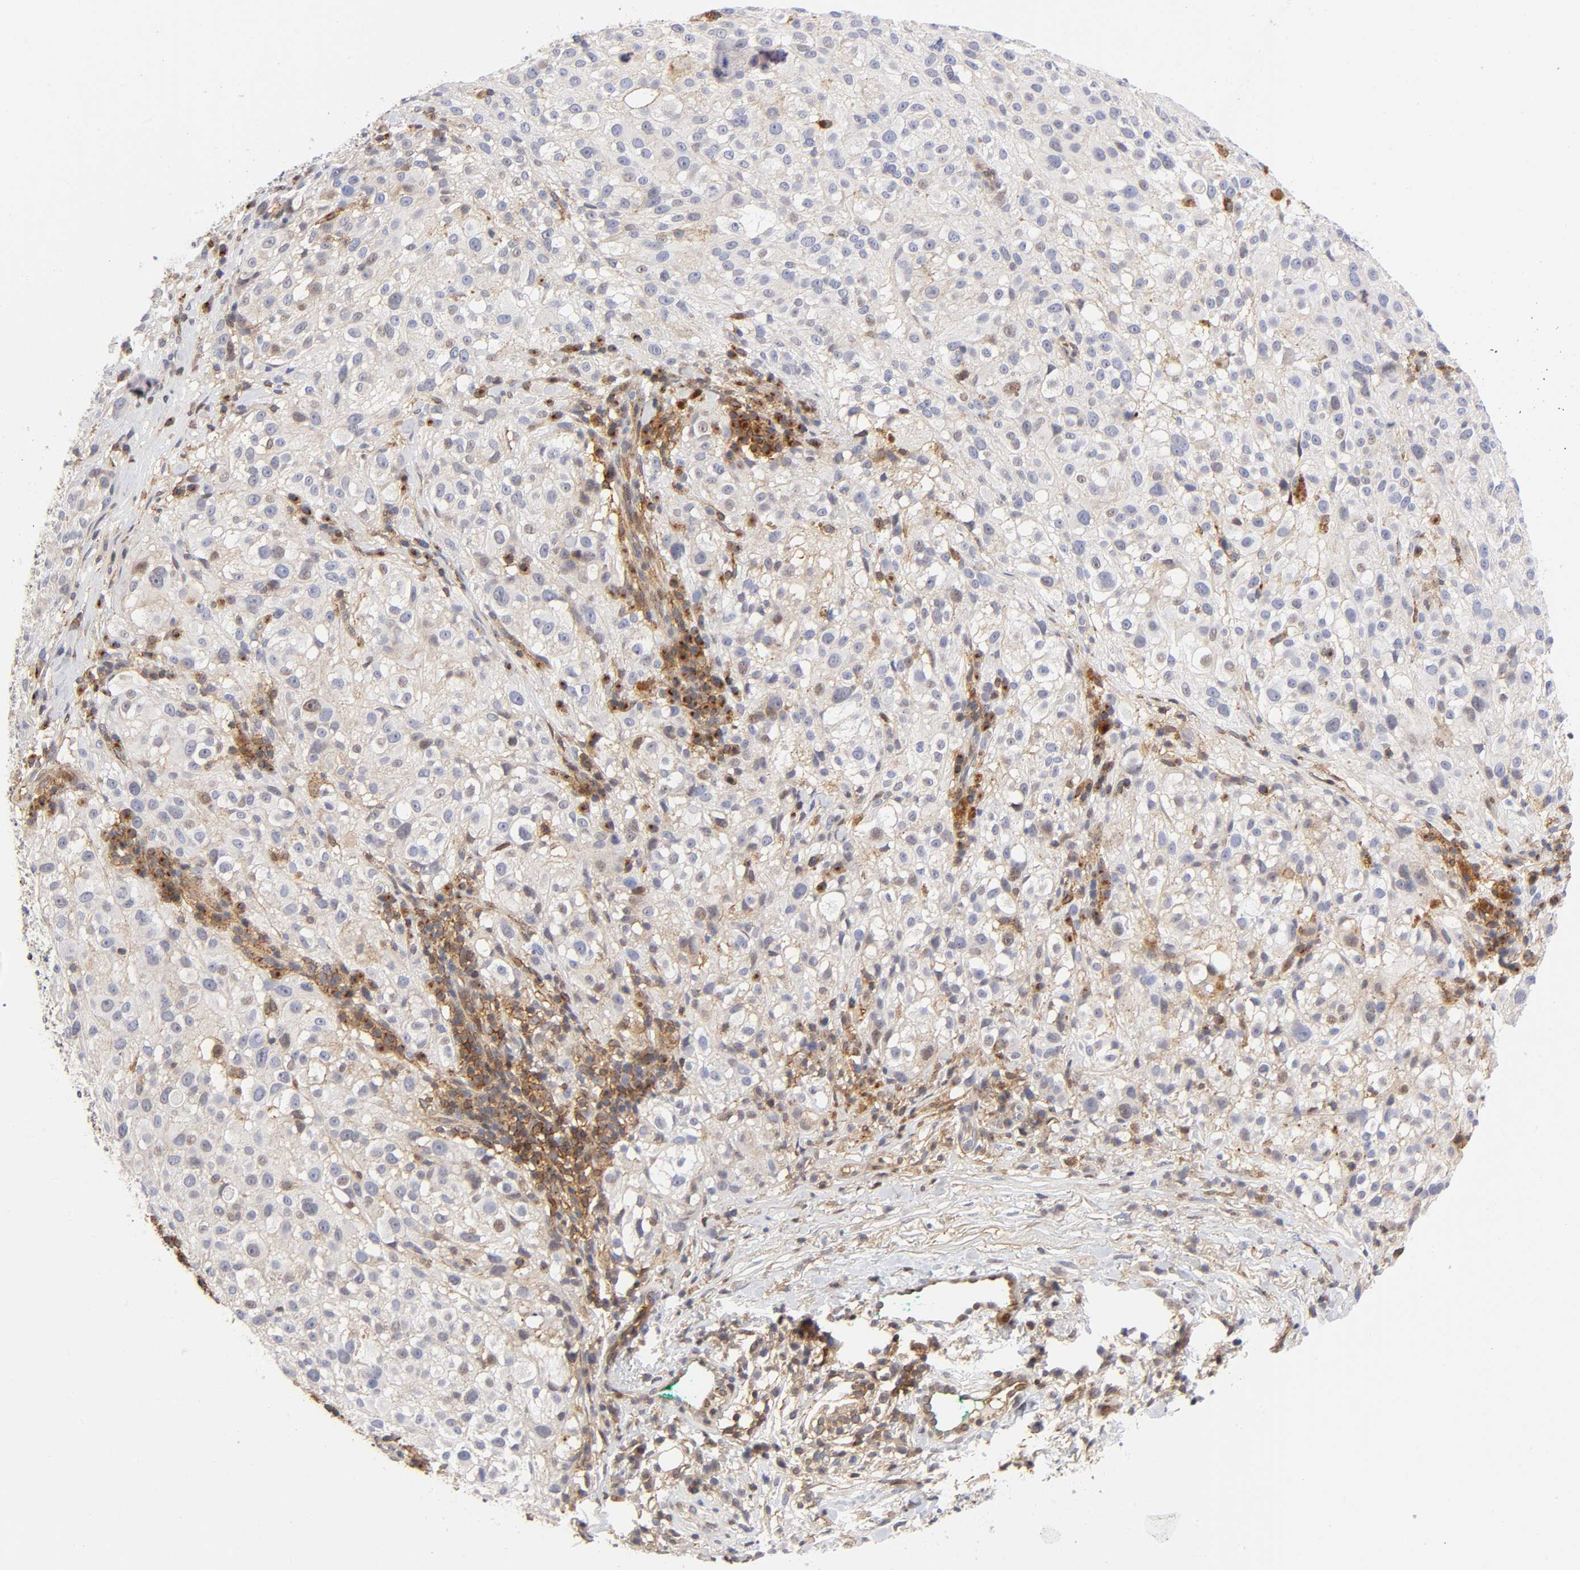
{"staining": {"intensity": "negative", "quantity": "none", "location": "none"}, "tissue": "melanoma", "cell_type": "Tumor cells", "image_type": "cancer", "snomed": [{"axis": "morphology", "description": "Necrosis, NOS"}, {"axis": "morphology", "description": "Malignant melanoma, NOS"}, {"axis": "topography", "description": "Skin"}], "caption": "Melanoma was stained to show a protein in brown. There is no significant expression in tumor cells. (DAB (3,3'-diaminobenzidine) IHC, high magnification).", "gene": "ANXA7", "patient": {"sex": "female", "age": 87}}